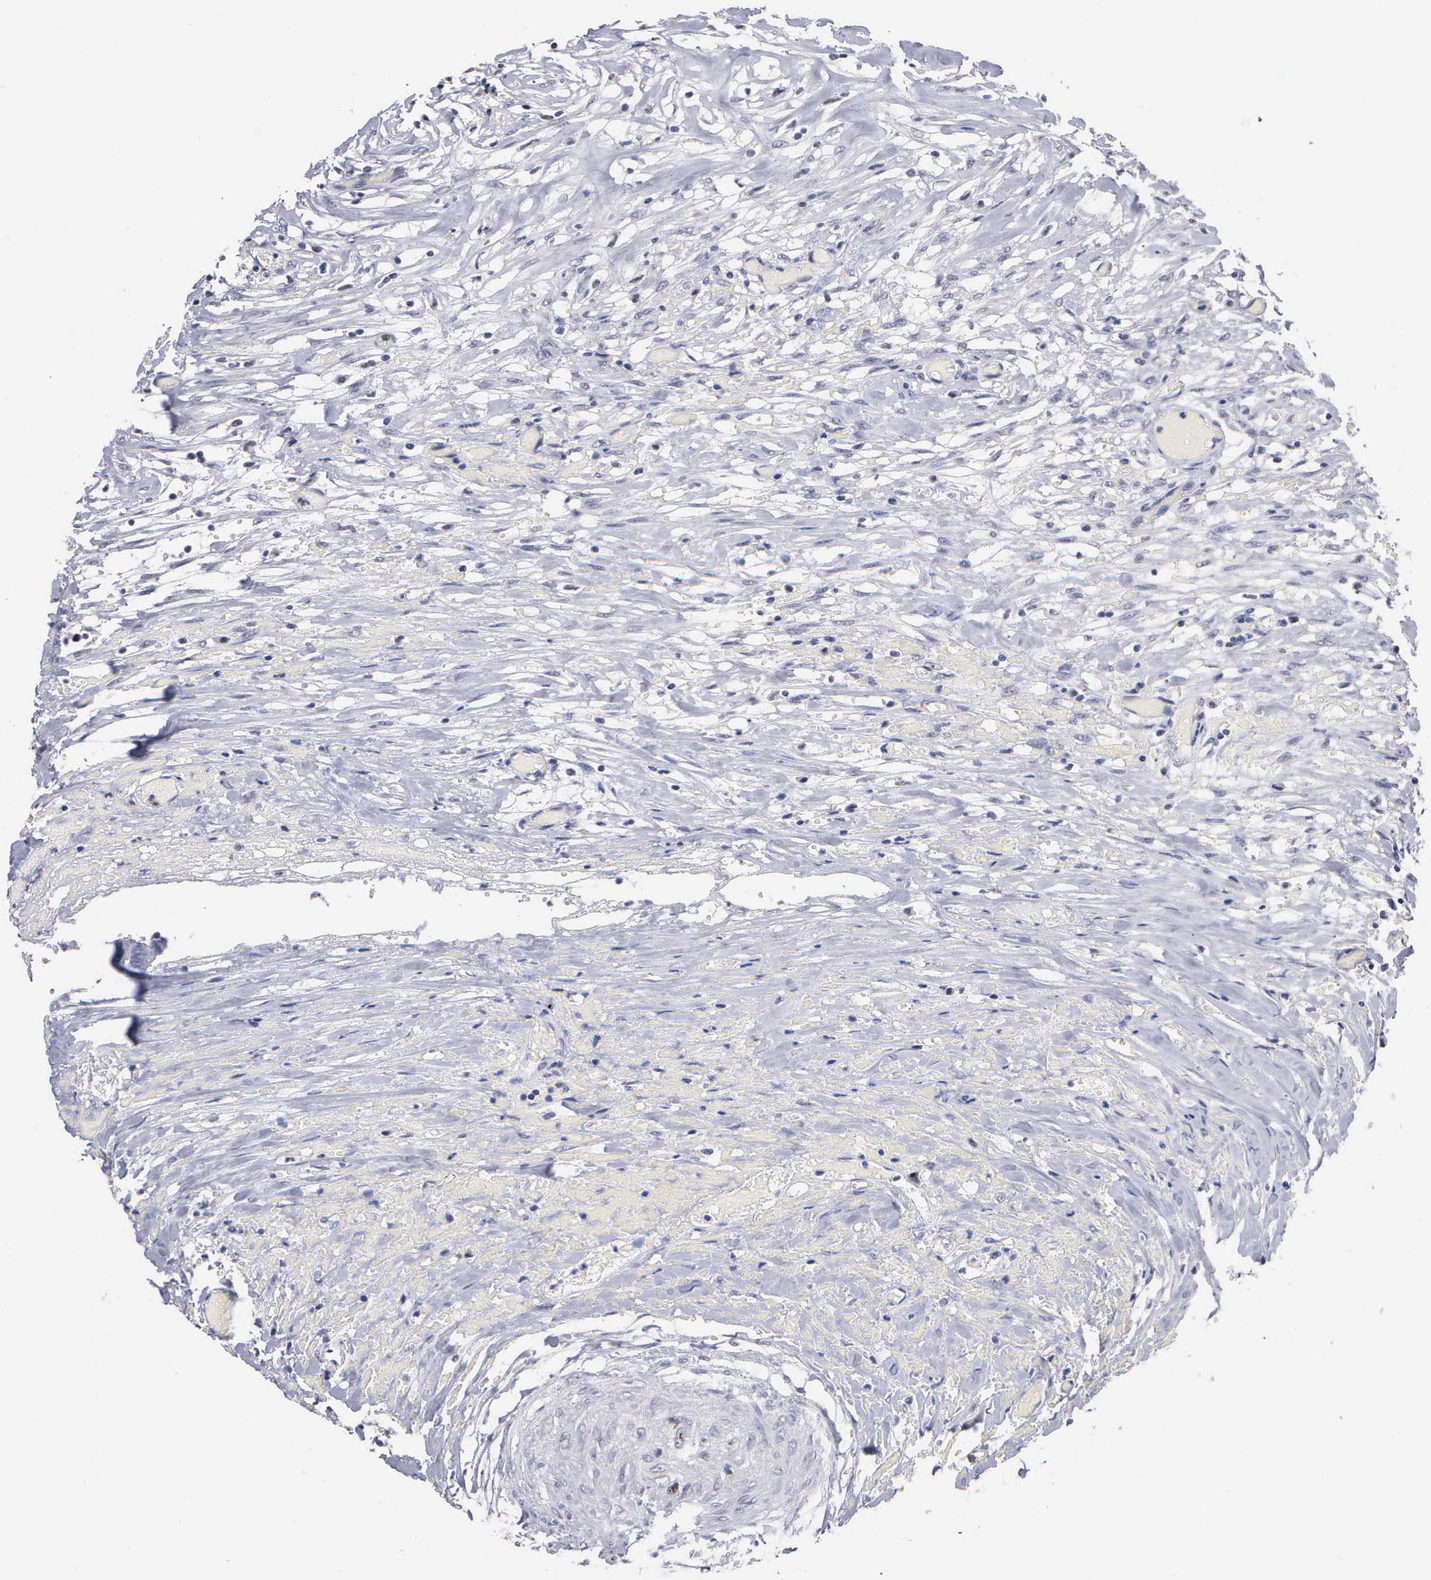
{"staining": {"intensity": "negative", "quantity": "none", "location": "none"}, "tissue": "lymphoma", "cell_type": "Tumor cells", "image_type": "cancer", "snomed": [{"axis": "morphology", "description": "Malignant lymphoma, non-Hodgkin's type, High grade"}, {"axis": "topography", "description": "Colon"}], "caption": "Protein analysis of malignant lymphoma, non-Hodgkin's type (high-grade) reveals no significant positivity in tumor cells. (DAB IHC visualized using brightfield microscopy, high magnification).", "gene": "KDM6A", "patient": {"sex": "male", "age": 82}}